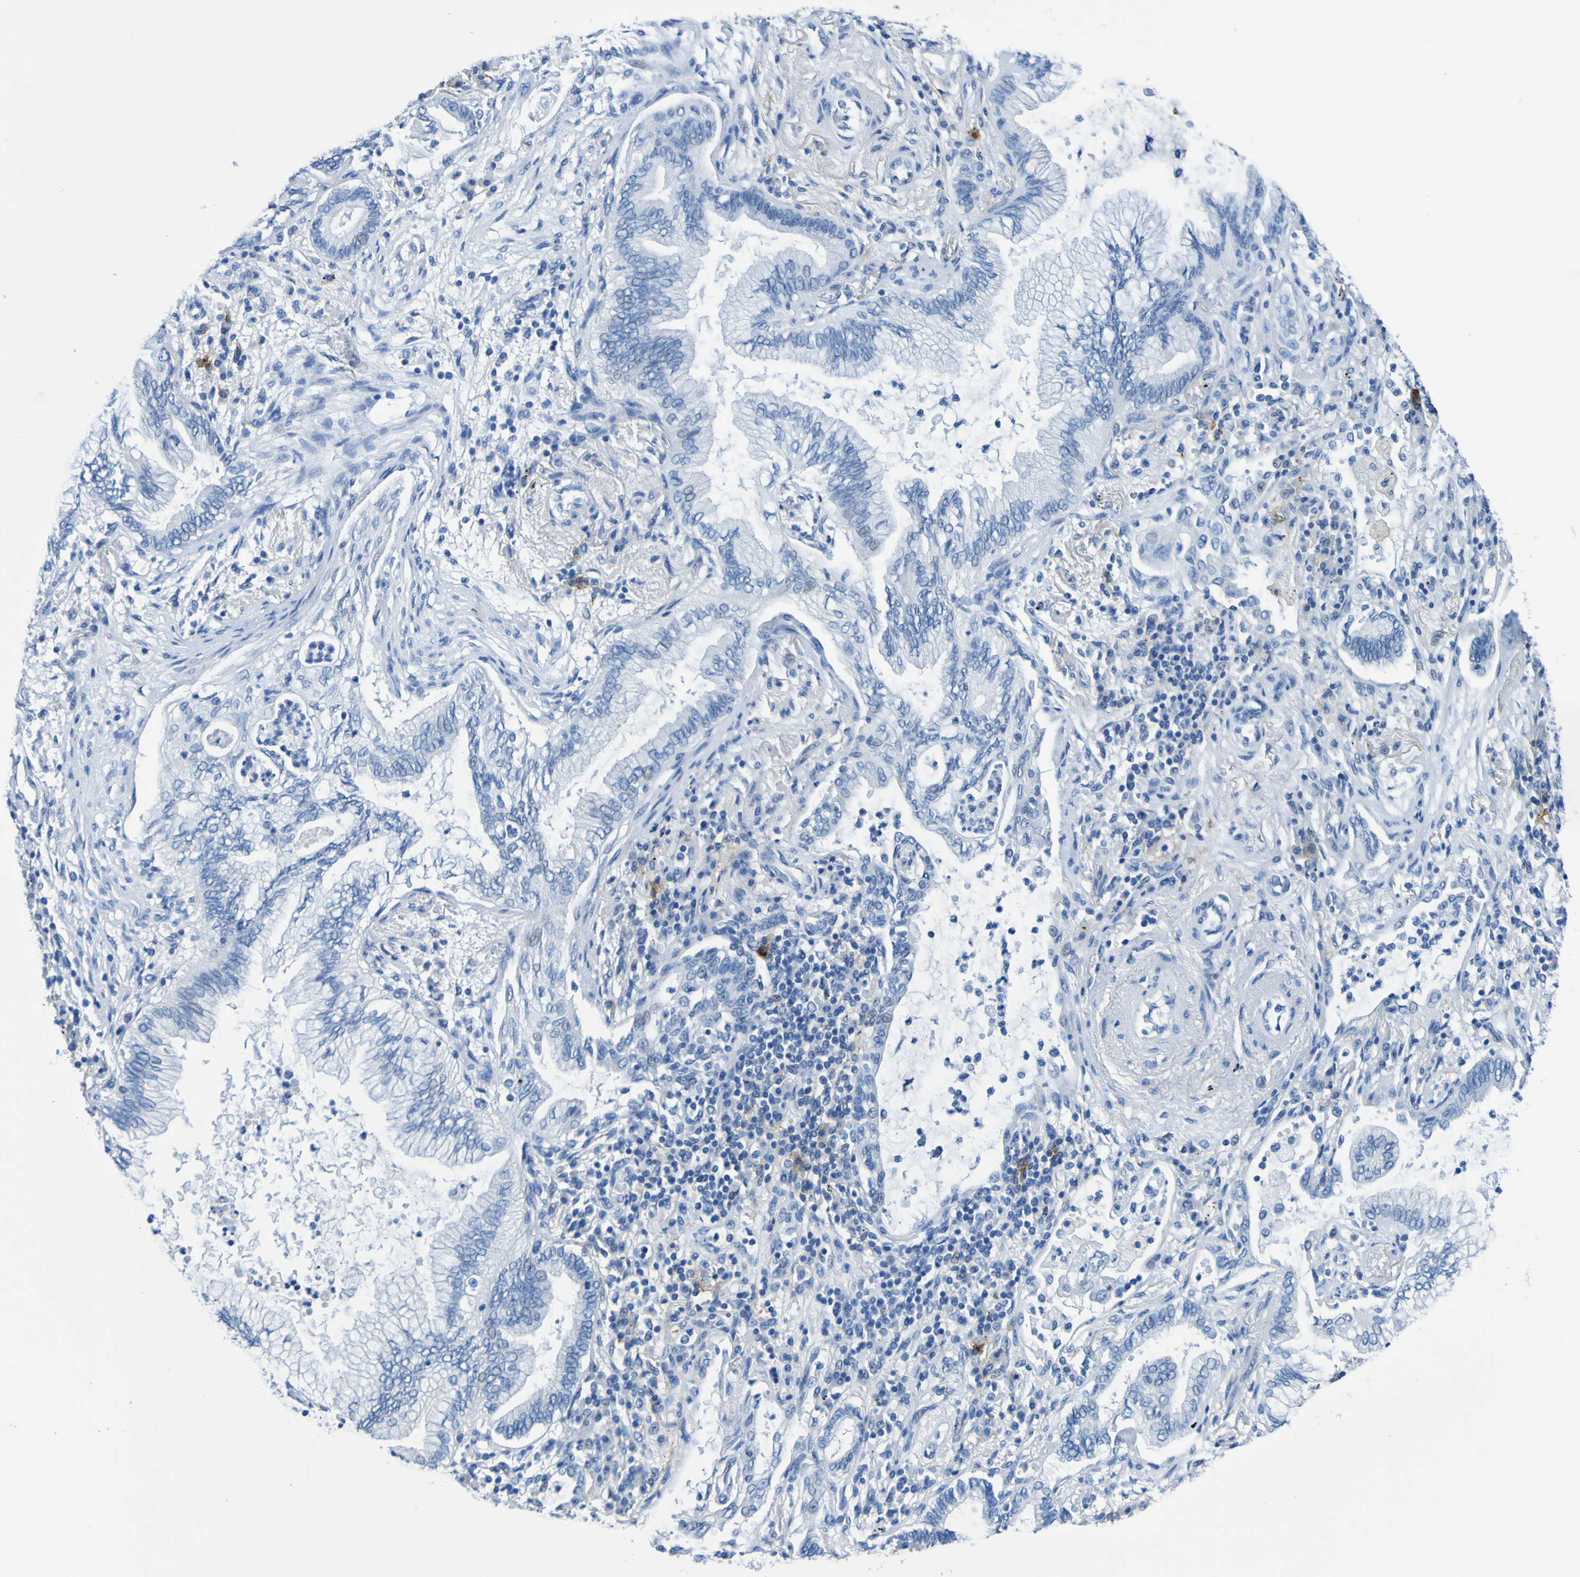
{"staining": {"intensity": "negative", "quantity": "none", "location": "none"}, "tissue": "lung cancer", "cell_type": "Tumor cells", "image_type": "cancer", "snomed": [{"axis": "morphology", "description": "Normal tissue, NOS"}, {"axis": "morphology", "description": "Adenocarcinoma, NOS"}, {"axis": "topography", "description": "Bronchus"}, {"axis": "topography", "description": "Lung"}], "caption": "Lung cancer stained for a protein using IHC shows no positivity tumor cells.", "gene": "DPEP1", "patient": {"sex": "female", "age": 70}}